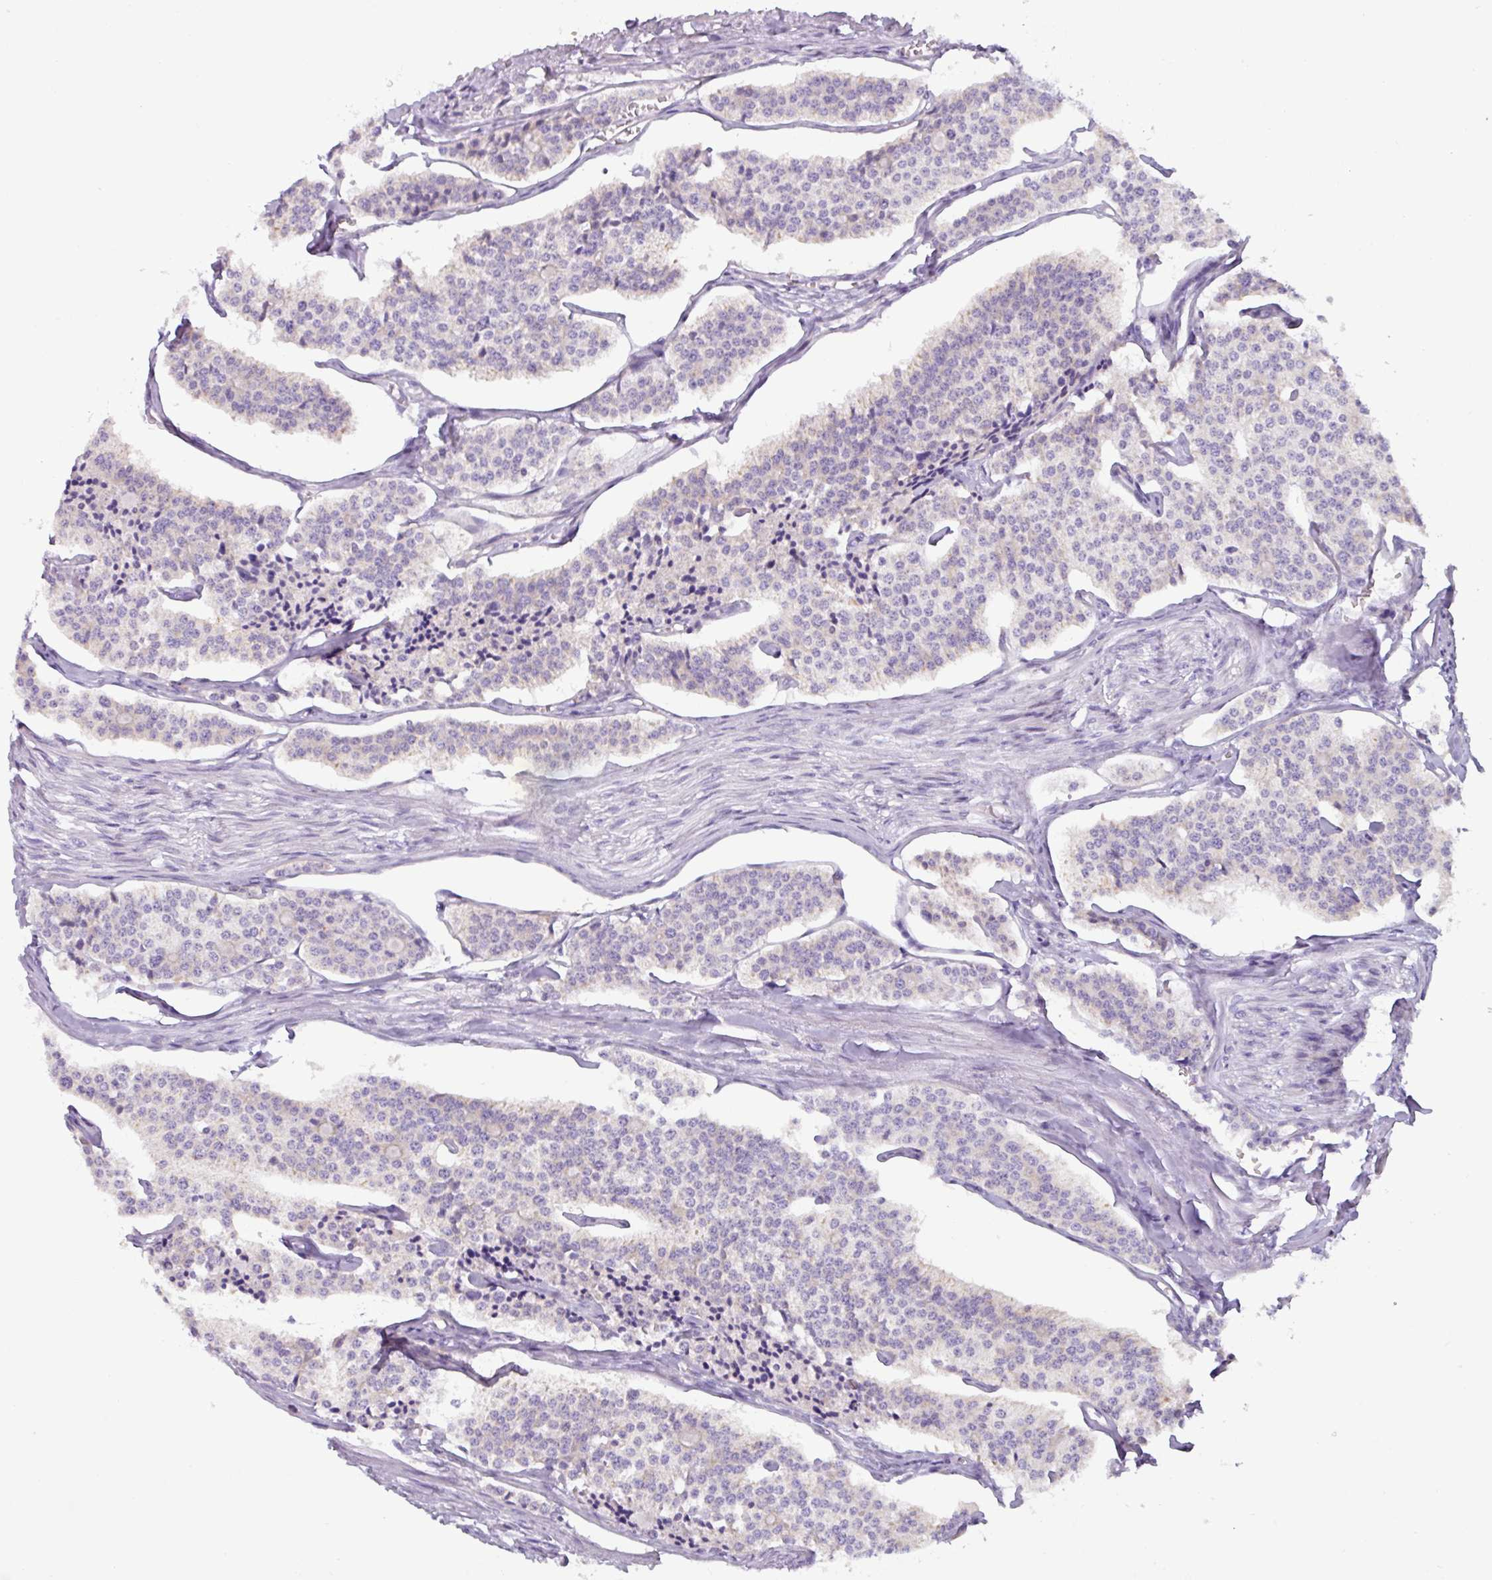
{"staining": {"intensity": "negative", "quantity": "none", "location": "none"}, "tissue": "carcinoid", "cell_type": "Tumor cells", "image_type": "cancer", "snomed": [{"axis": "morphology", "description": "Carcinoid, malignant, NOS"}, {"axis": "topography", "description": "Small intestine"}], "caption": "The image shows no significant staining in tumor cells of carcinoid (malignant). (DAB IHC, high magnification).", "gene": "RGS16", "patient": {"sex": "male", "age": 63}}